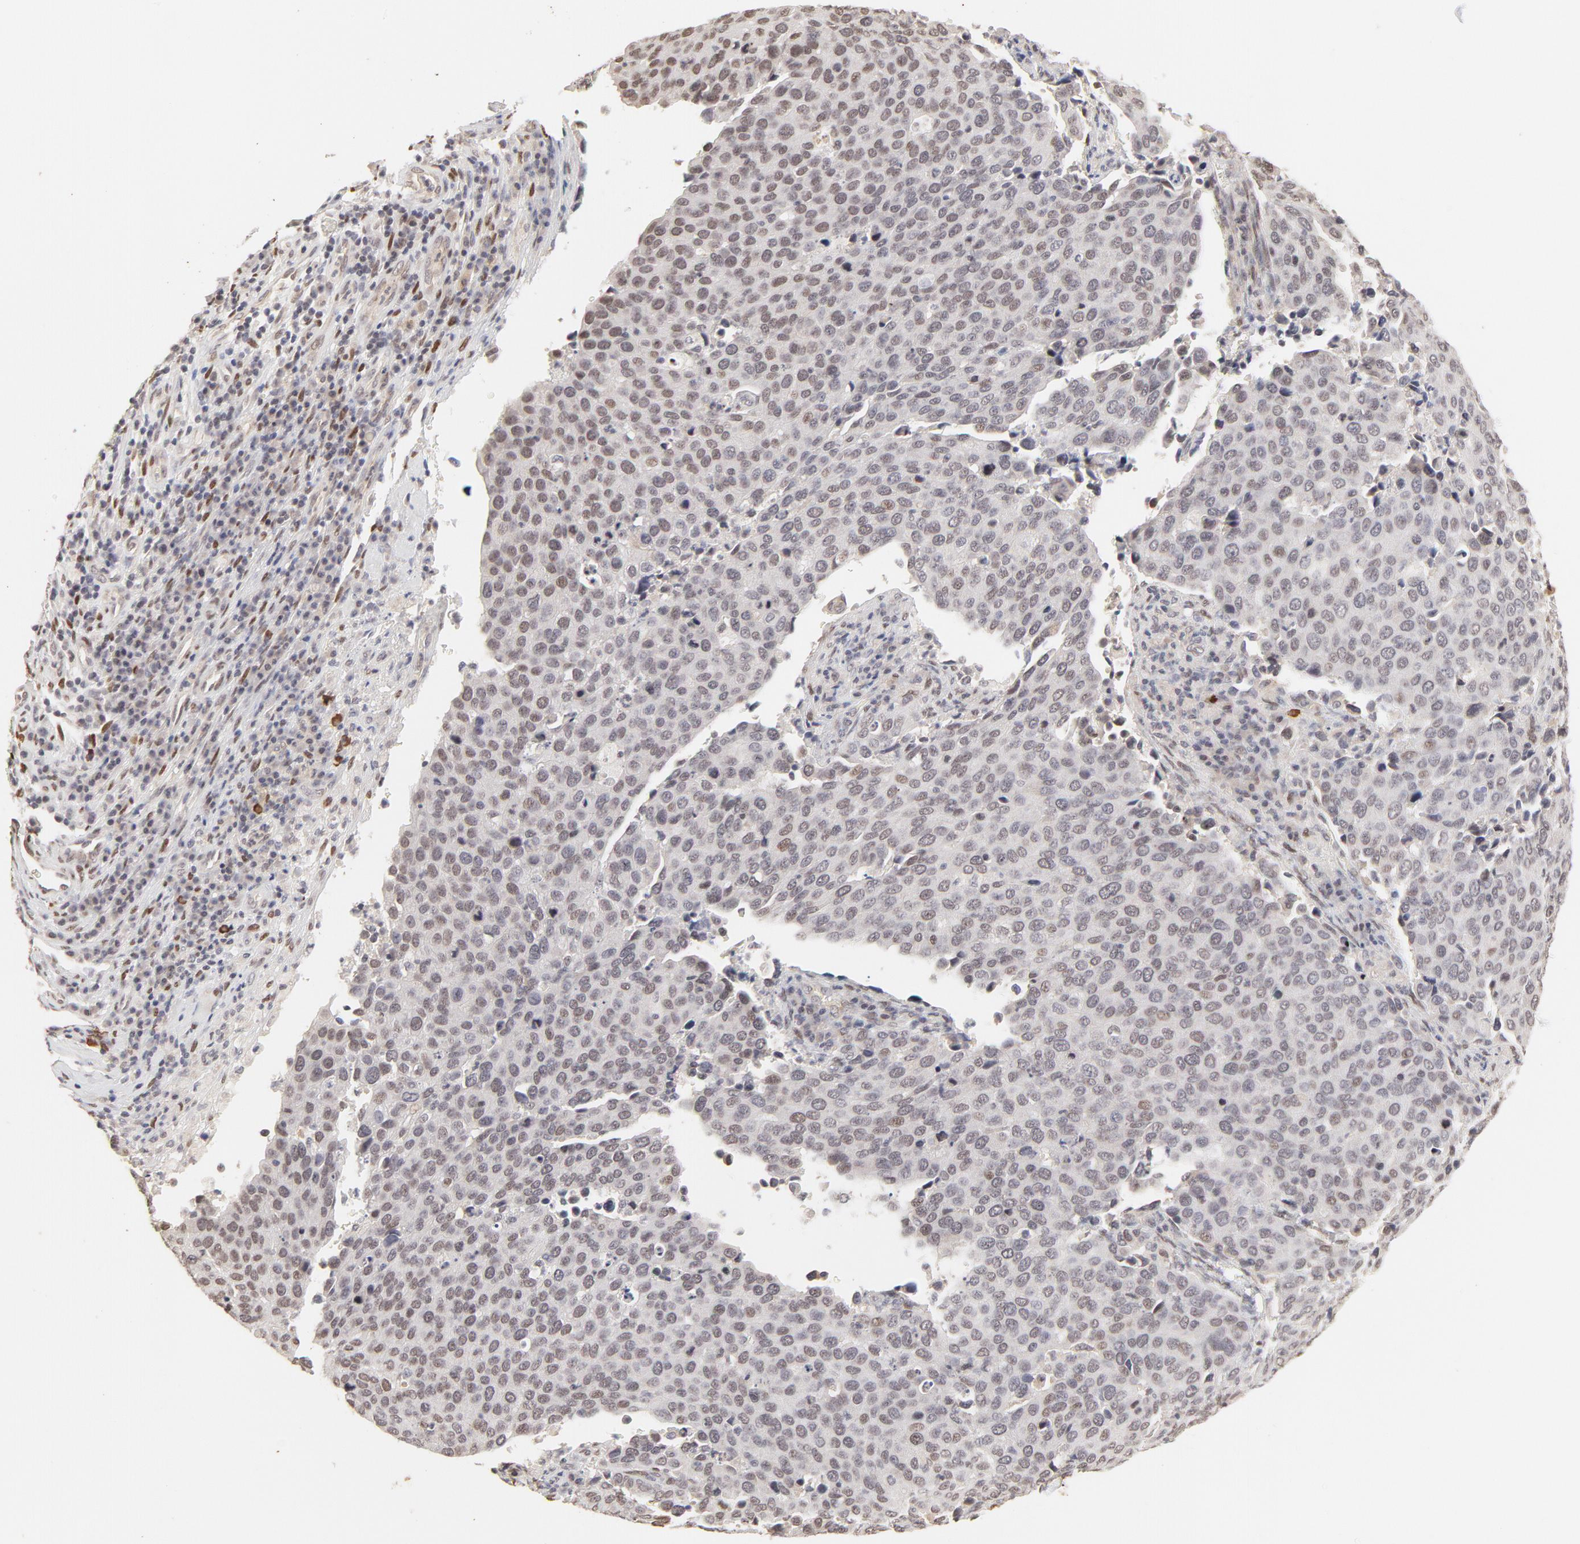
{"staining": {"intensity": "weak", "quantity": "<25%", "location": "nuclear"}, "tissue": "cervical cancer", "cell_type": "Tumor cells", "image_type": "cancer", "snomed": [{"axis": "morphology", "description": "Squamous cell carcinoma, NOS"}, {"axis": "topography", "description": "Cervix"}], "caption": "Squamous cell carcinoma (cervical) stained for a protein using immunohistochemistry shows no staining tumor cells.", "gene": "PBX3", "patient": {"sex": "female", "age": 54}}